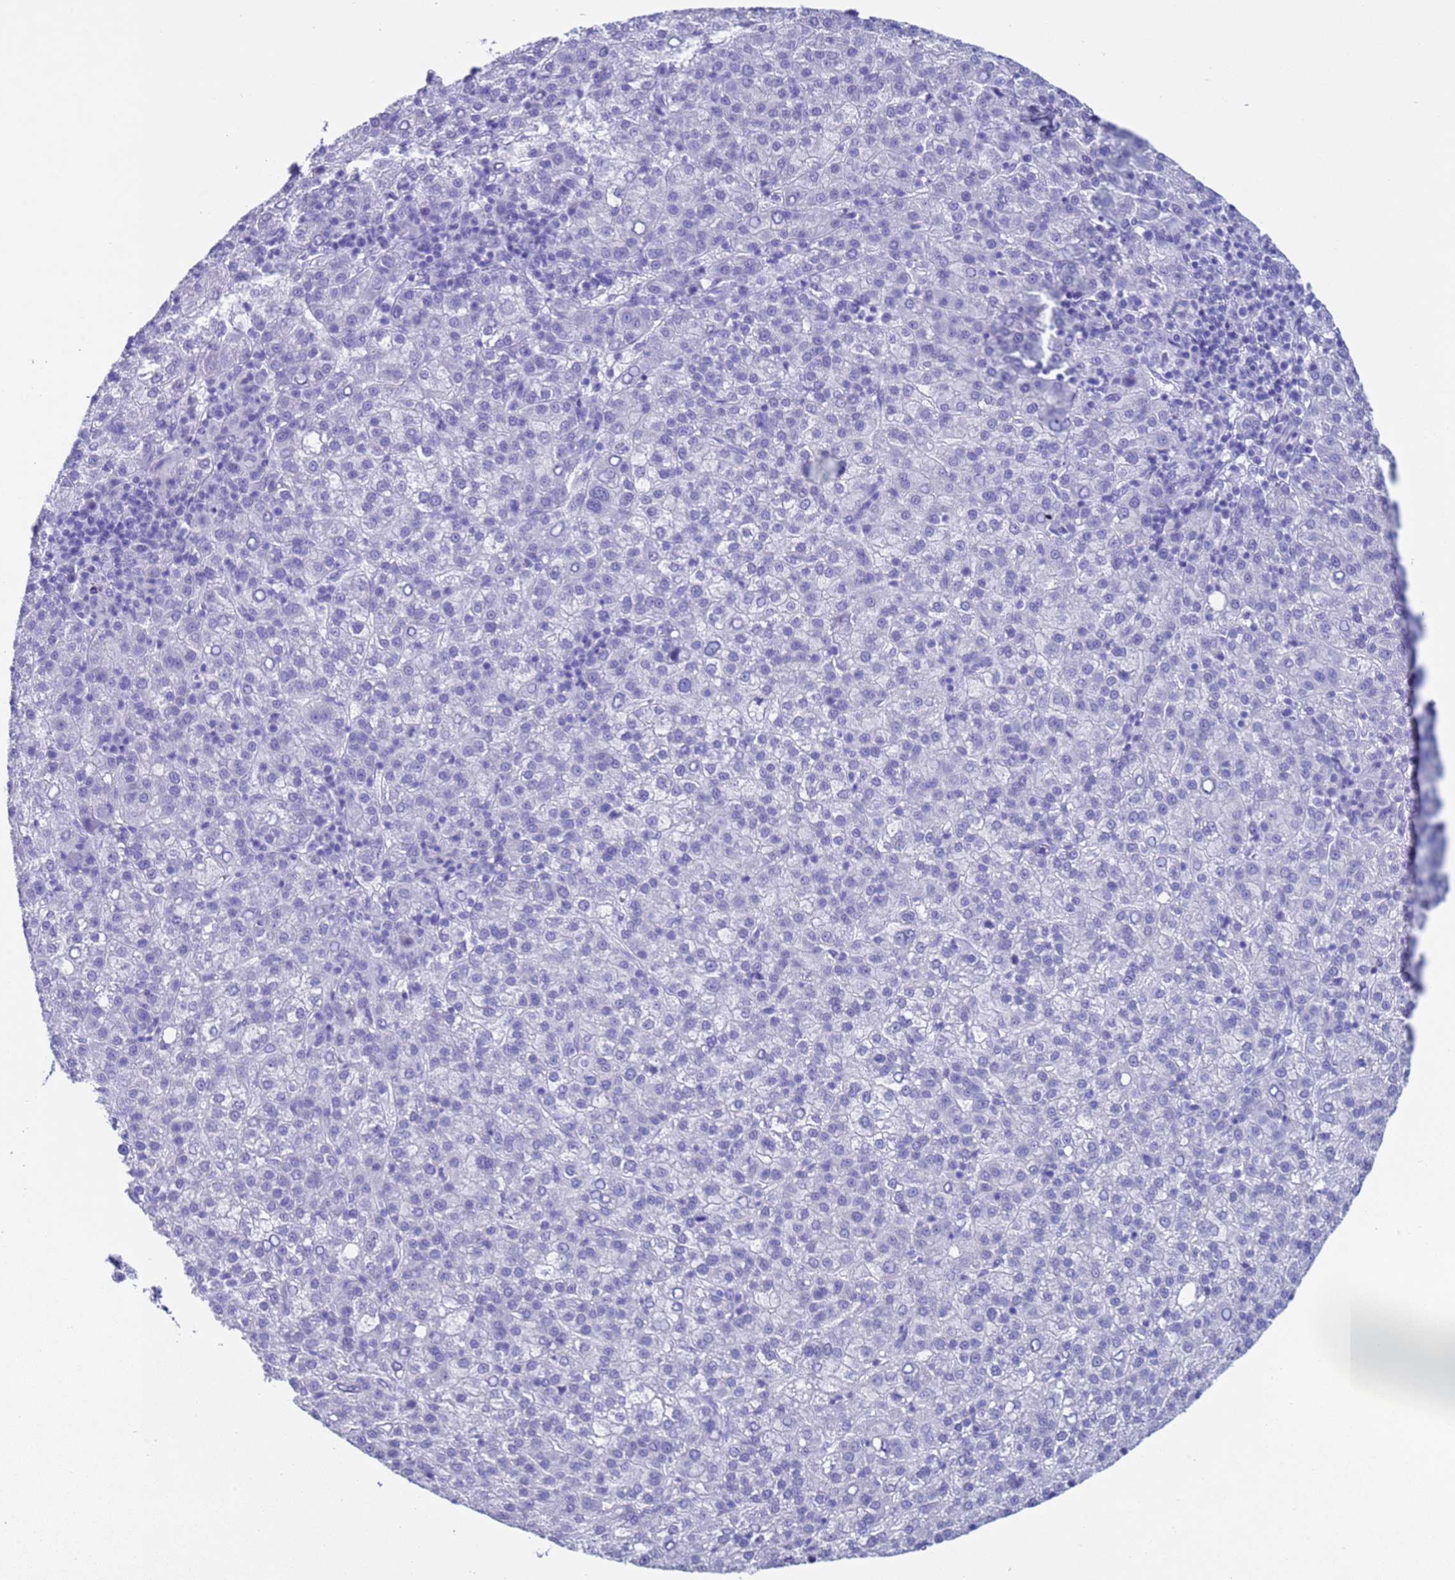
{"staining": {"intensity": "negative", "quantity": "none", "location": "none"}, "tissue": "liver cancer", "cell_type": "Tumor cells", "image_type": "cancer", "snomed": [{"axis": "morphology", "description": "Carcinoma, Hepatocellular, NOS"}, {"axis": "topography", "description": "Liver"}], "caption": "A photomicrograph of human hepatocellular carcinoma (liver) is negative for staining in tumor cells. The staining is performed using DAB (3,3'-diaminobenzidine) brown chromogen with nuclei counter-stained in using hematoxylin.", "gene": "CKM", "patient": {"sex": "female", "age": 58}}